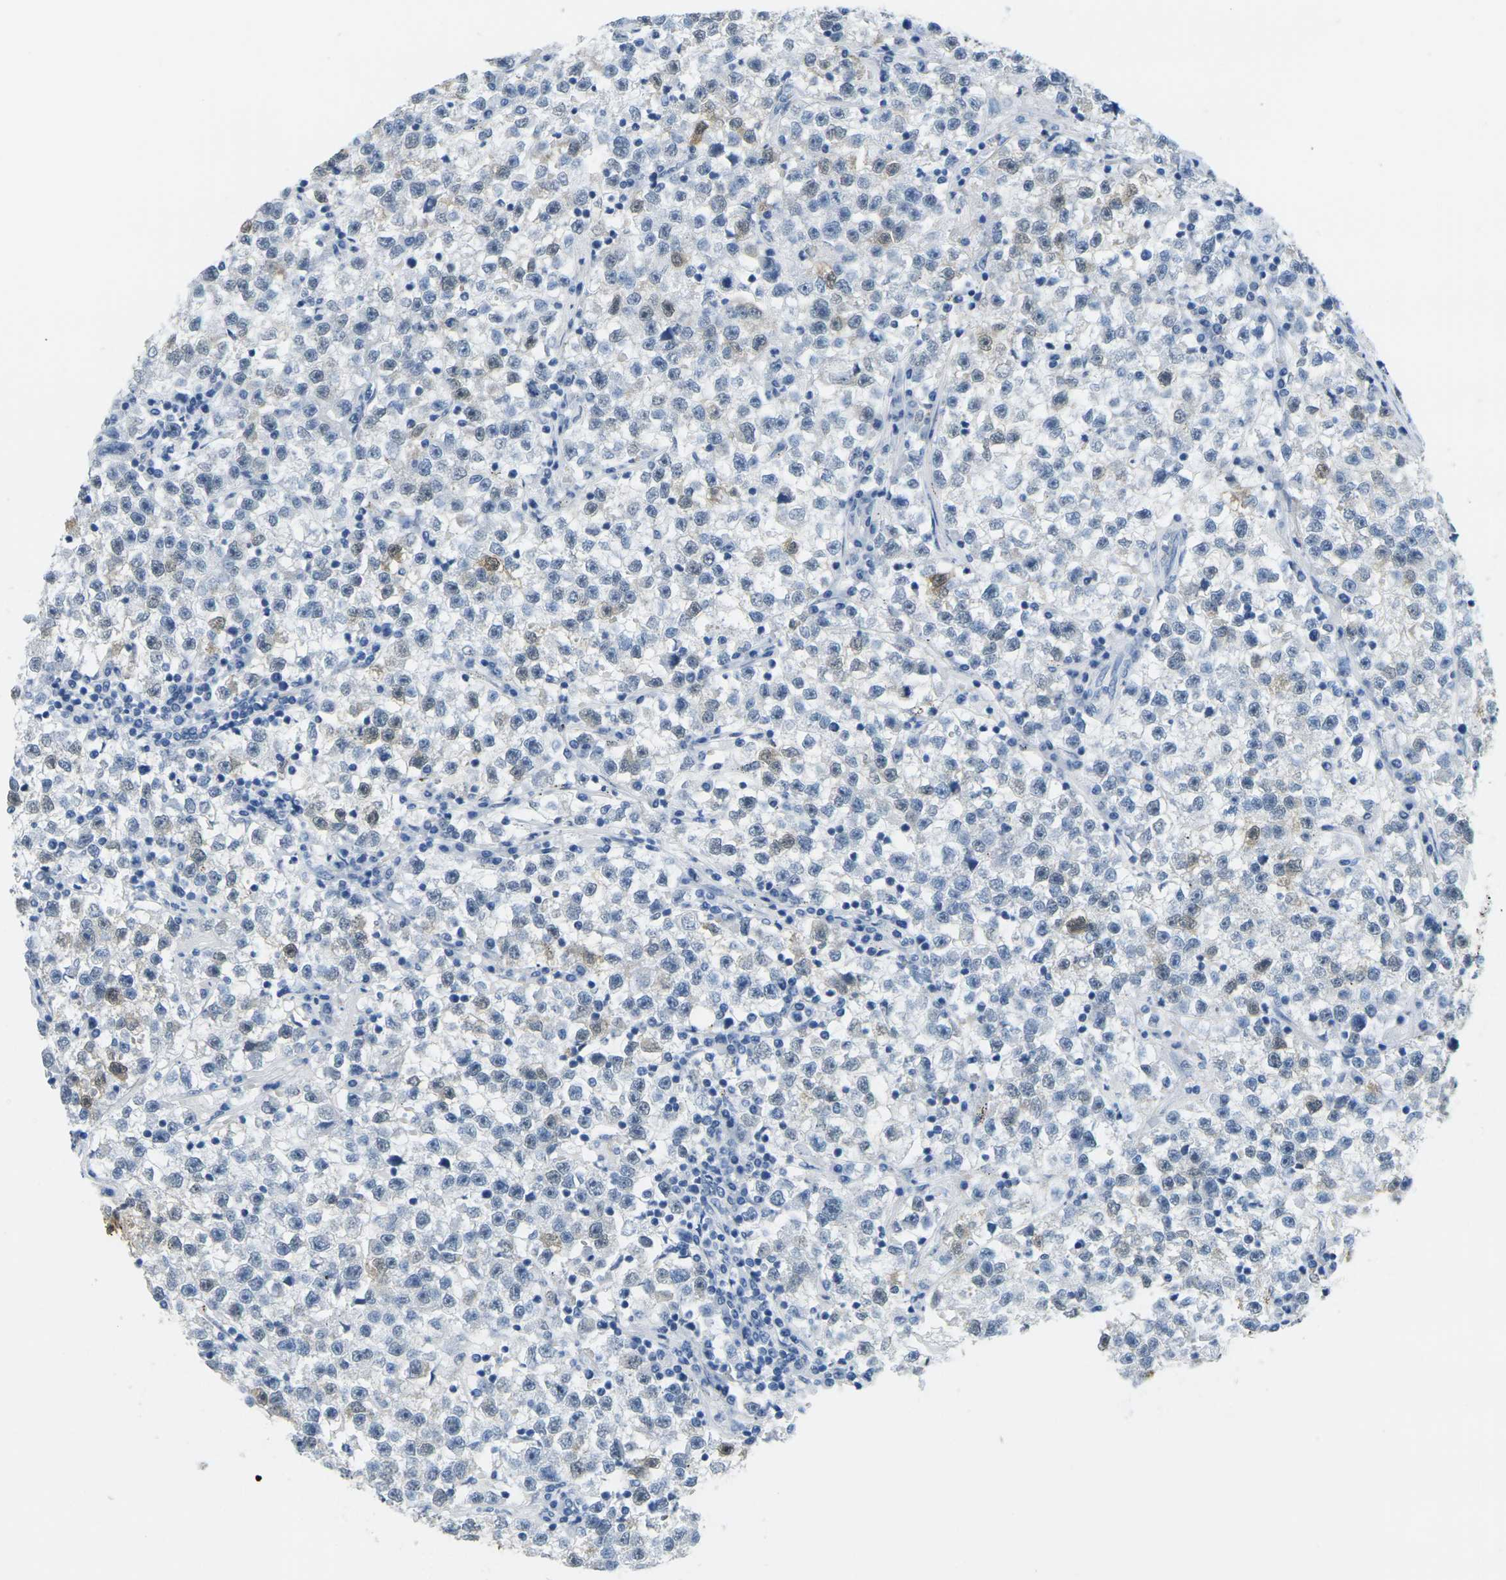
{"staining": {"intensity": "moderate", "quantity": "25%-75%", "location": "cytoplasmic/membranous"}, "tissue": "testis cancer", "cell_type": "Tumor cells", "image_type": "cancer", "snomed": [{"axis": "morphology", "description": "Seminoma, NOS"}, {"axis": "topography", "description": "Testis"}], "caption": "Human seminoma (testis) stained with a protein marker reveals moderate staining in tumor cells.", "gene": "CTAG1A", "patient": {"sex": "male", "age": 22}}